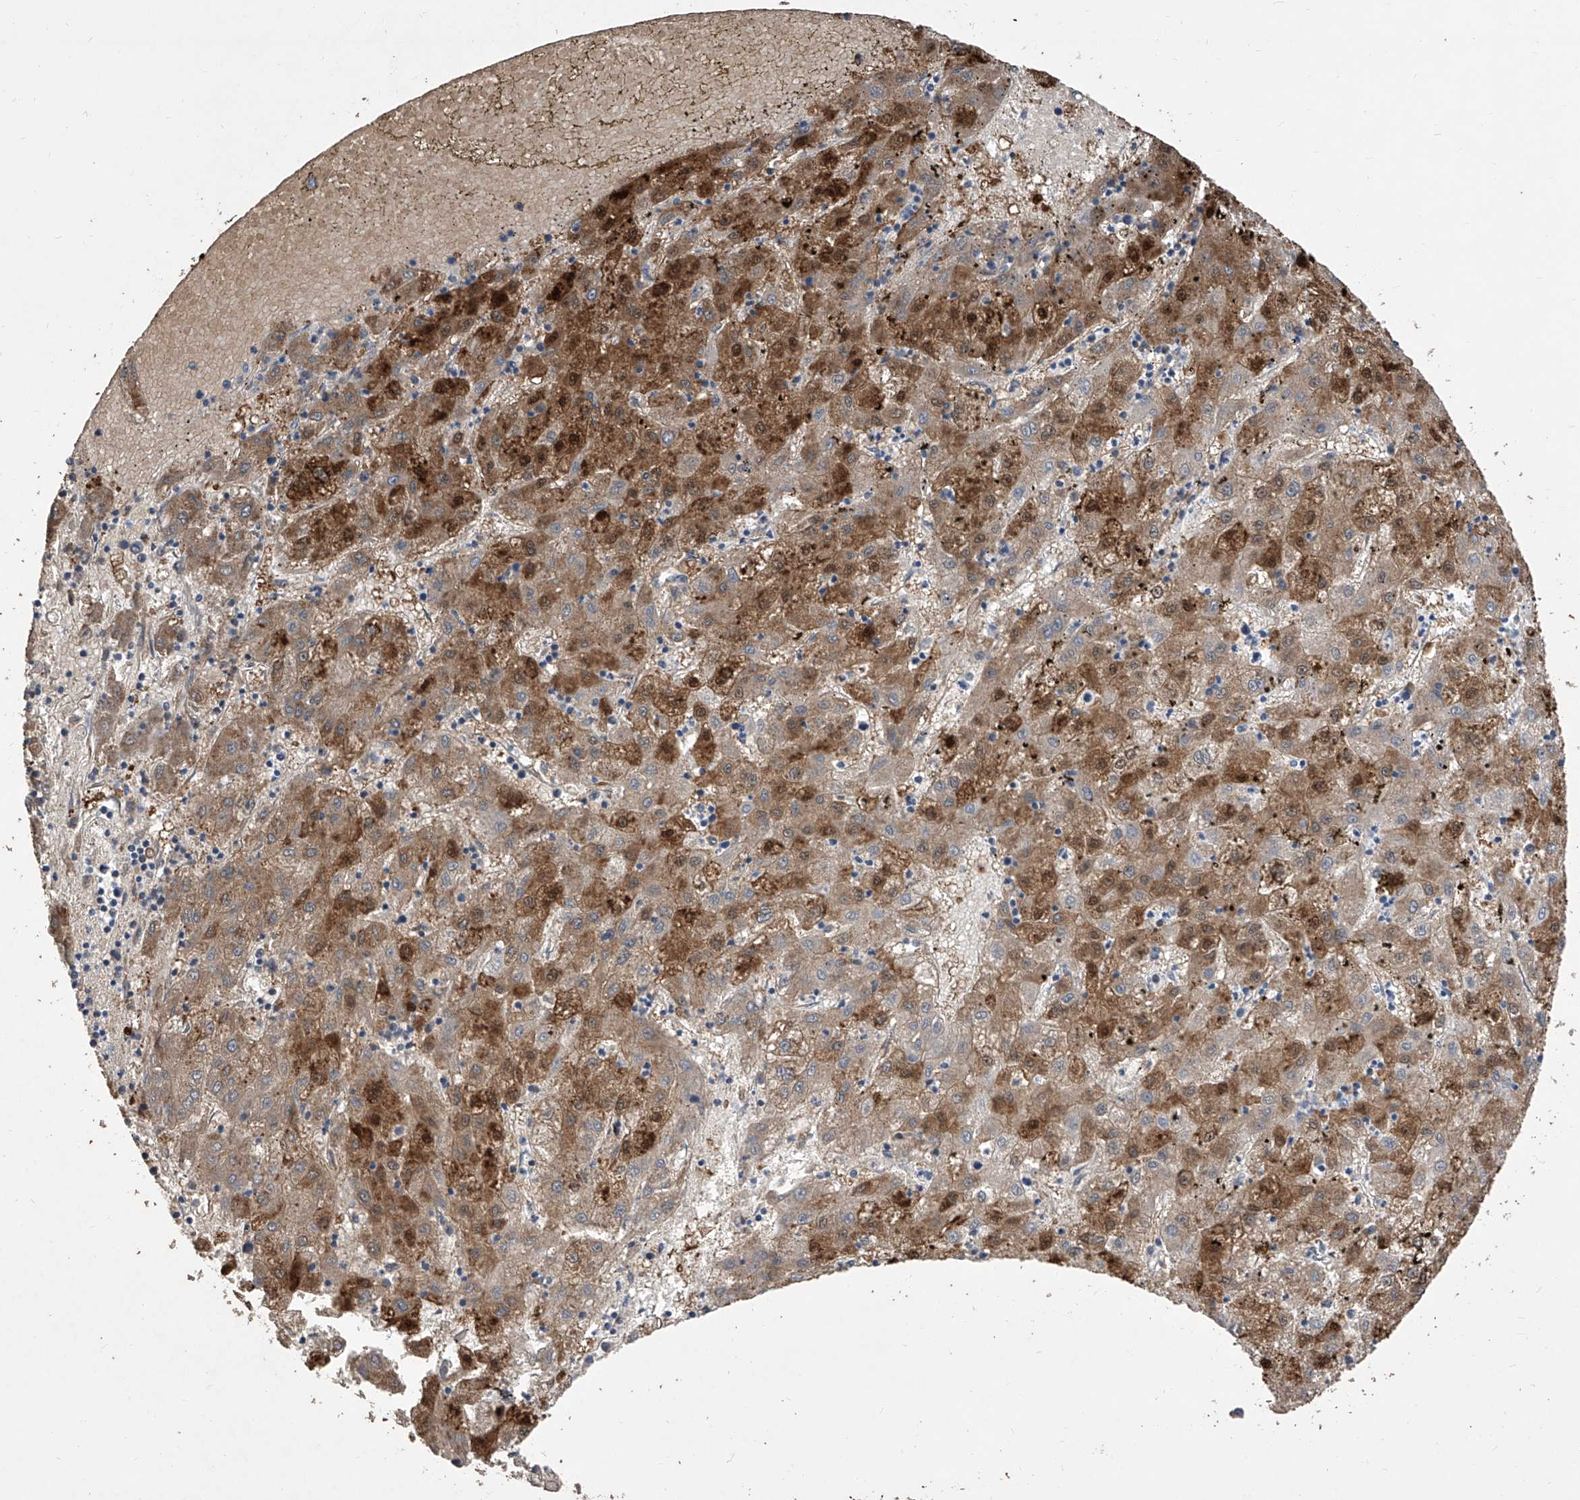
{"staining": {"intensity": "strong", "quantity": ">75%", "location": "cytoplasmic/membranous"}, "tissue": "liver cancer", "cell_type": "Tumor cells", "image_type": "cancer", "snomed": [{"axis": "morphology", "description": "Carcinoma, Hepatocellular, NOS"}, {"axis": "topography", "description": "Liver"}], "caption": "Liver cancer (hepatocellular carcinoma) stained with immunohistochemistry reveals strong cytoplasmic/membranous staining in approximately >75% of tumor cells.", "gene": "TJAP1", "patient": {"sex": "male", "age": 72}}